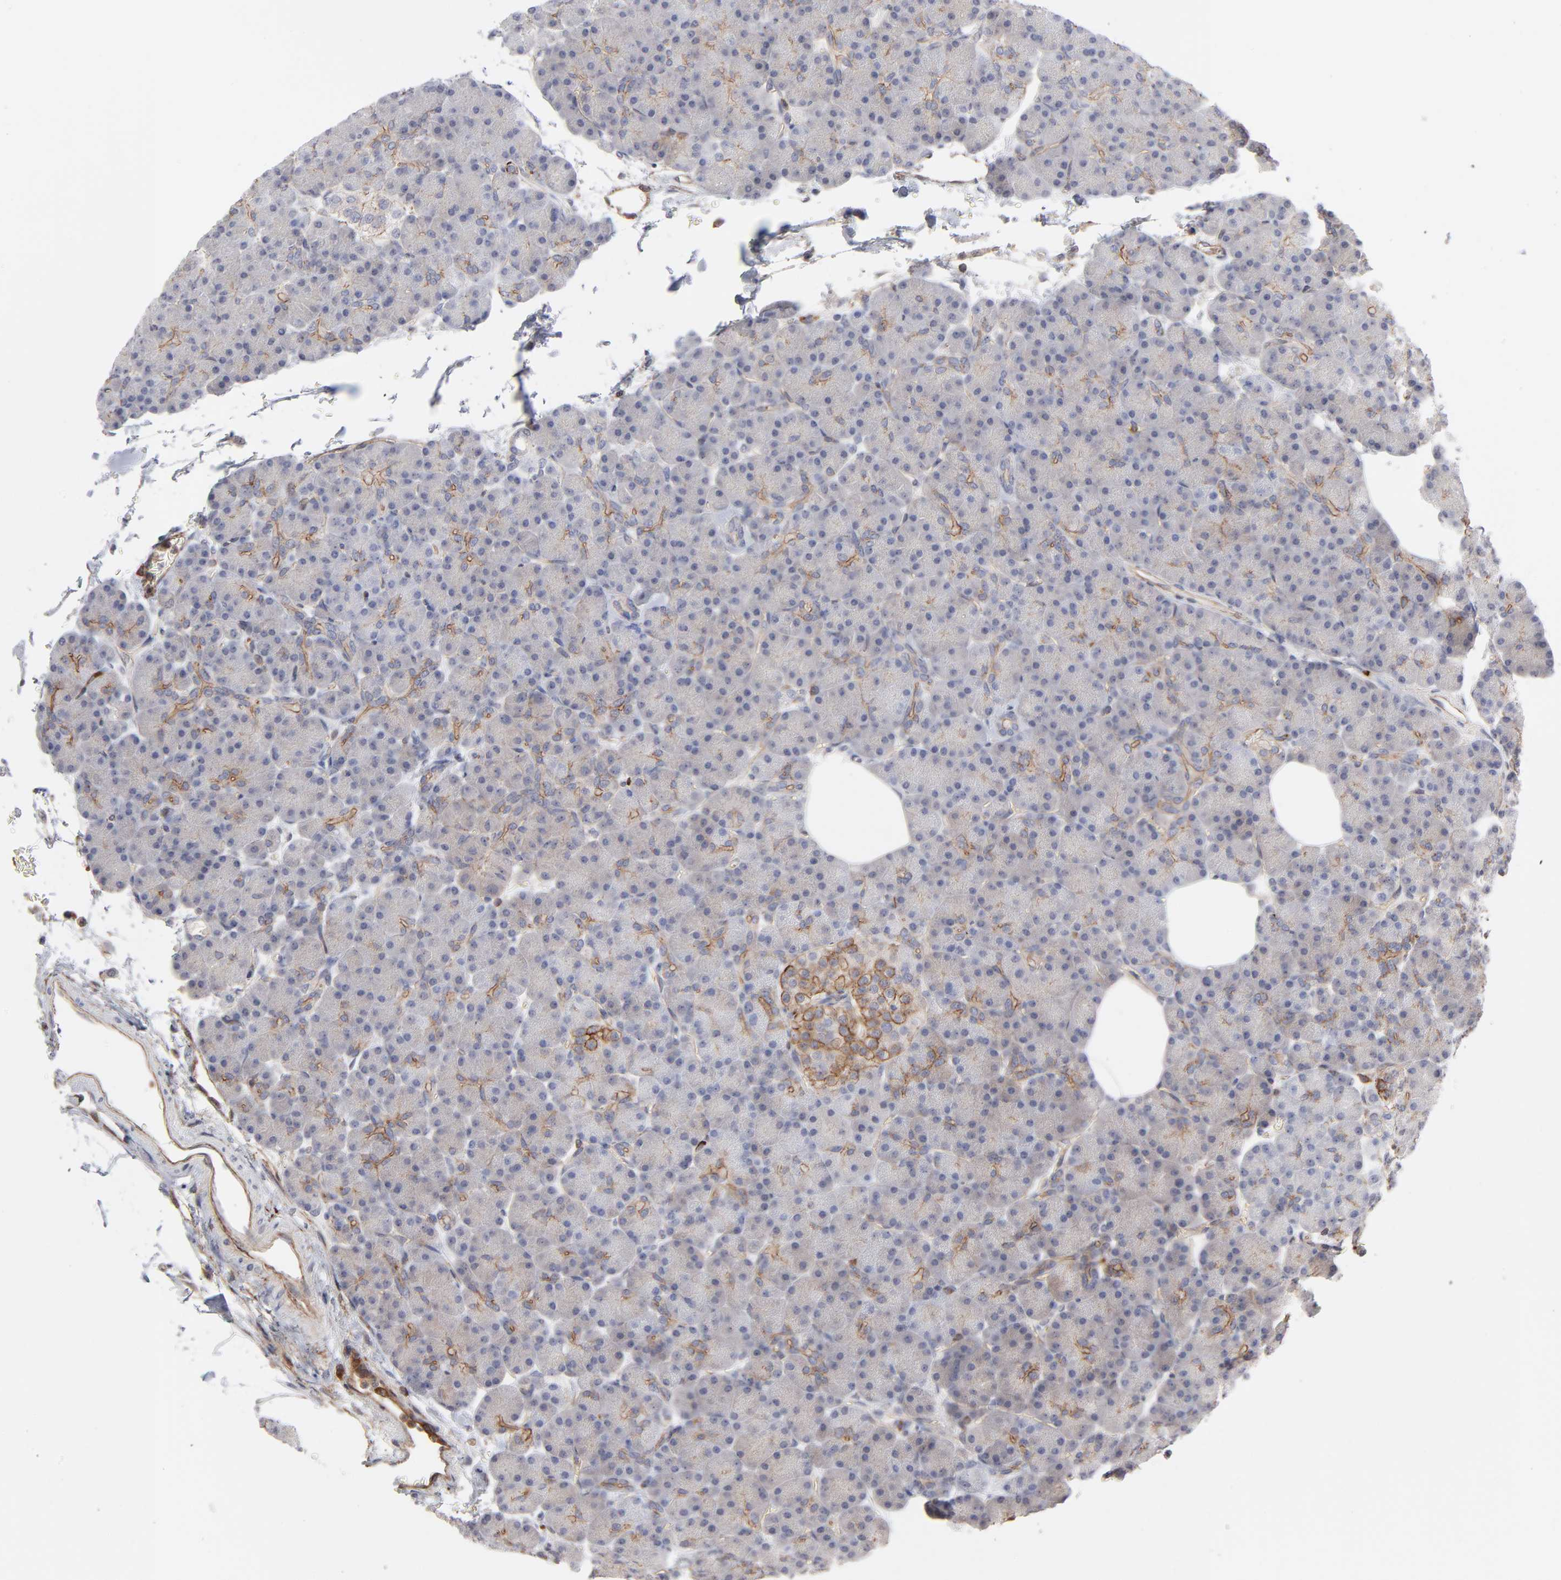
{"staining": {"intensity": "negative", "quantity": "none", "location": "none"}, "tissue": "pancreas", "cell_type": "Exocrine glandular cells", "image_type": "normal", "snomed": [{"axis": "morphology", "description": "Normal tissue, NOS"}, {"axis": "topography", "description": "Pancreas"}], "caption": "High magnification brightfield microscopy of unremarkable pancreas stained with DAB (brown) and counterstained with hematoxylin (blue): exocrine glandular cells show no significant expression. Brightfield microscopy of IHC stained with DAB (3,3'-diaminobenzidine) (brown) and hematoxylin (blue), captured at high magnification.", "gene": "PXN", "patient": {"sex": "female", "age": 43}}